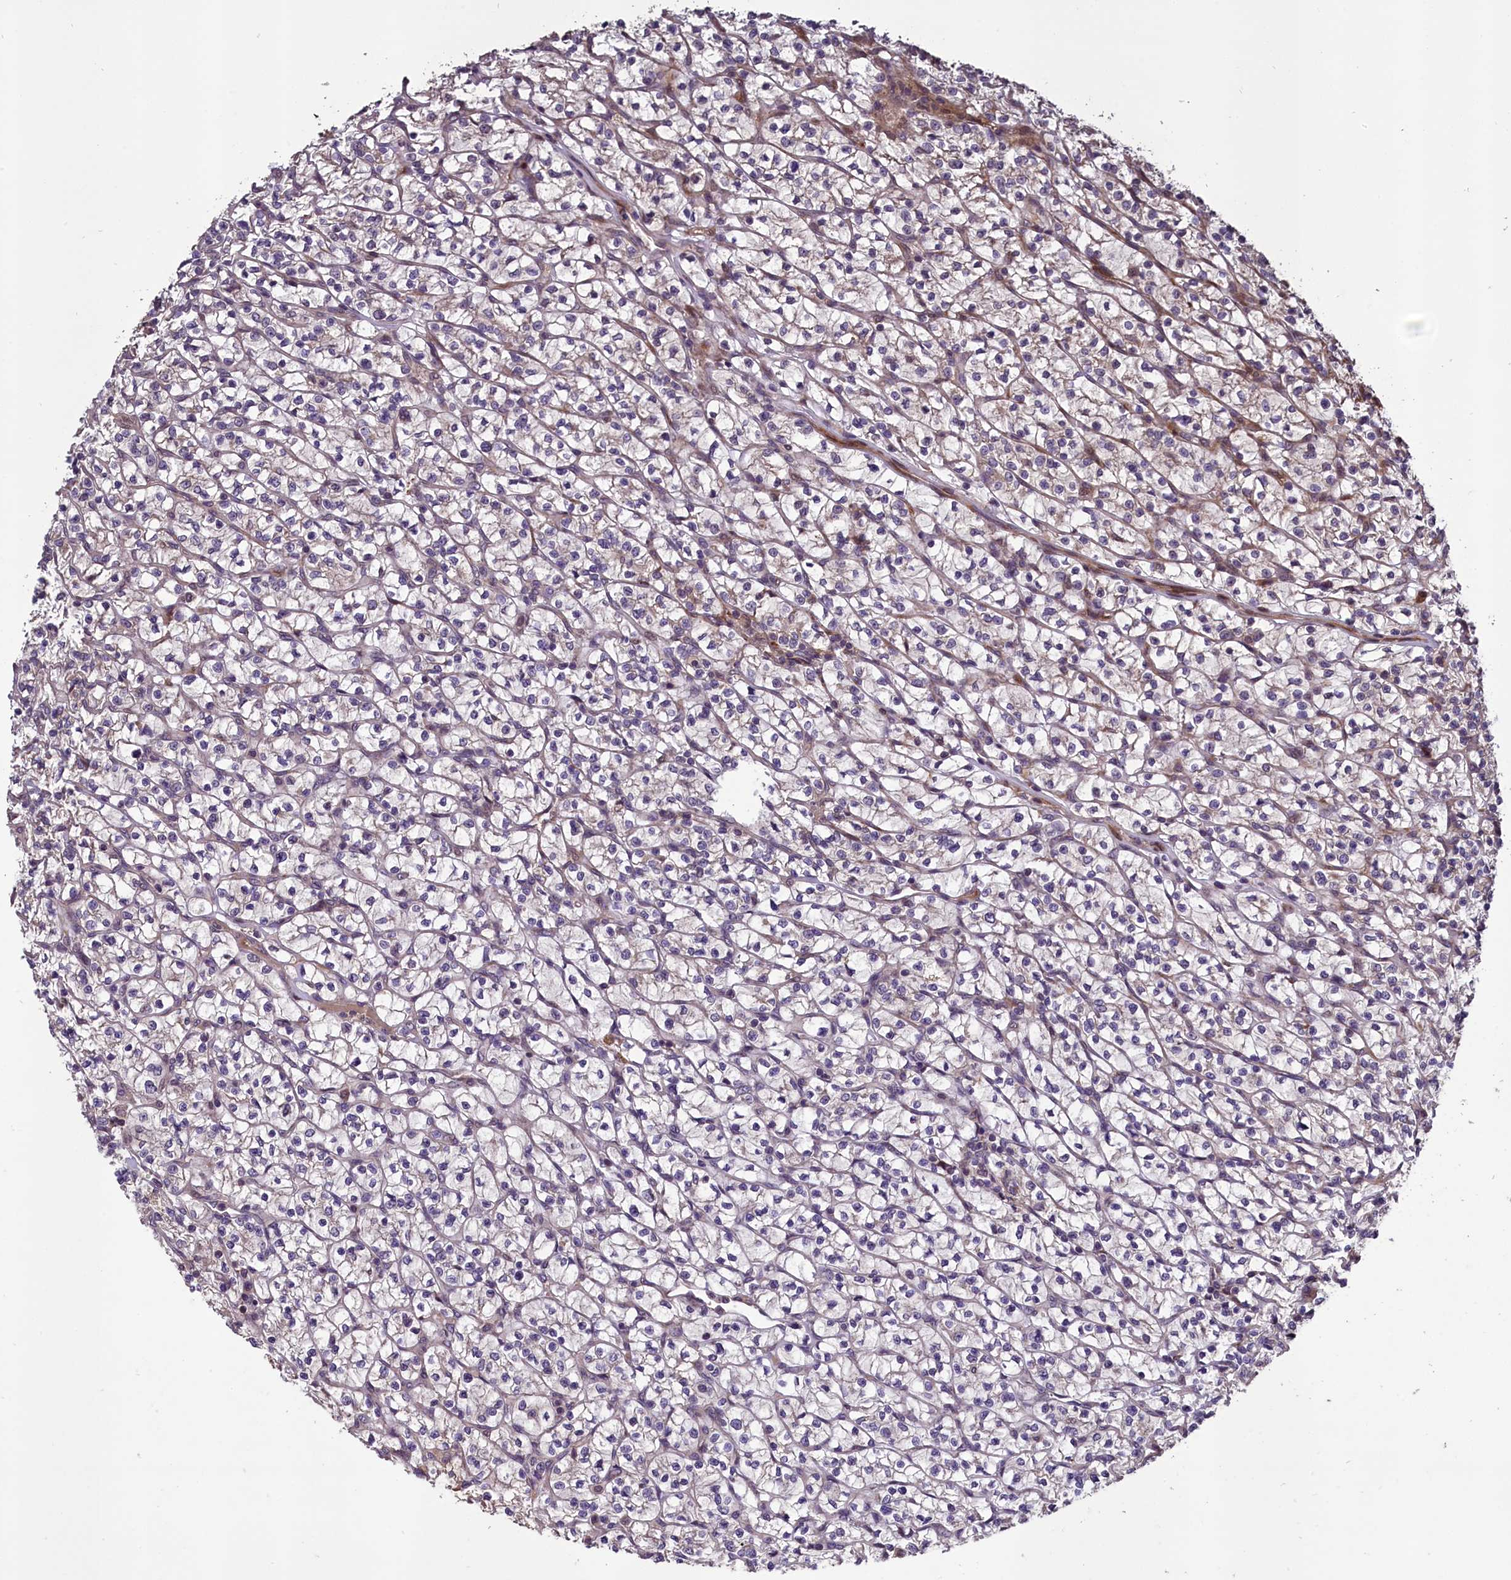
{"staining": {"intensity": "negative", "quantity": "none", "location": "none"}, "tissue": "renal cancer", "cell_type": "Tumor cells", "image_type": "cancer", "snomed": [{"axis": "morphology", "description": "Adenocarcinoma, NOS"}, {"axis": "topography", "description": "Kidney"}], "caption": "There is no significant staining in tumor cells of adenocarcinoma (renal).", "gene": "DNAJB9", "patient": {"sex": "female", "age": 64}}